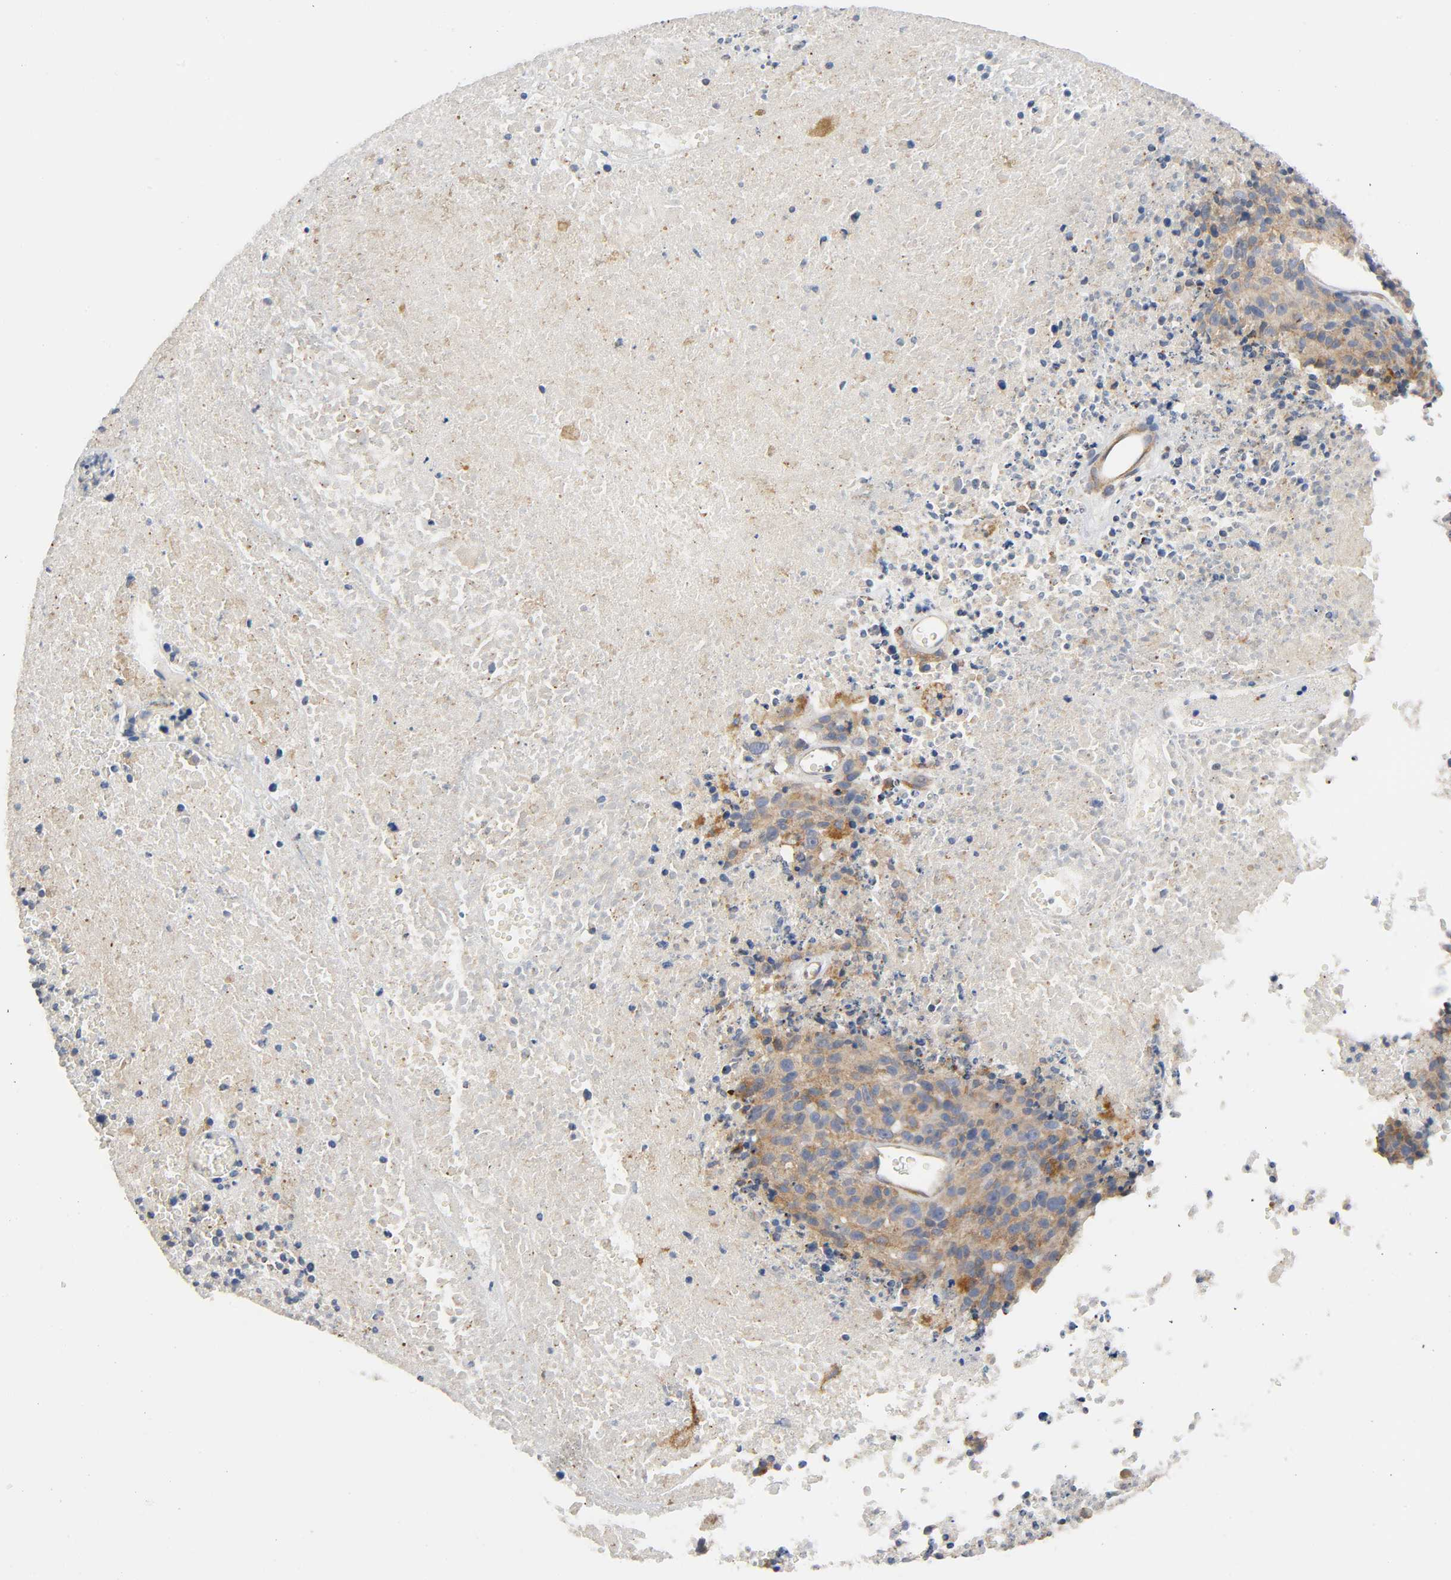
{"staining": {"intensity": "moderate", "quantity": ">75%", "location": "cytoplasmic/membranous"}, "tissue": "melanoma", "cell_type": "Tumor cells", "image_type": "cancer", "snomed": [{"axis": "morphology", "description": "Malignant melanoma, Metastatic site"}, {"axis": "topography", "description": "Cerebral cortex"}], "caption": "A micrograph showing moderate cytoplasmic/membranous expression in approximately >75% of tumor cells in melanoma, as visualized by brown immunohistochemical staining.", "gene": "HDAC6", "patient": {"sex": "female", "age": 52}}